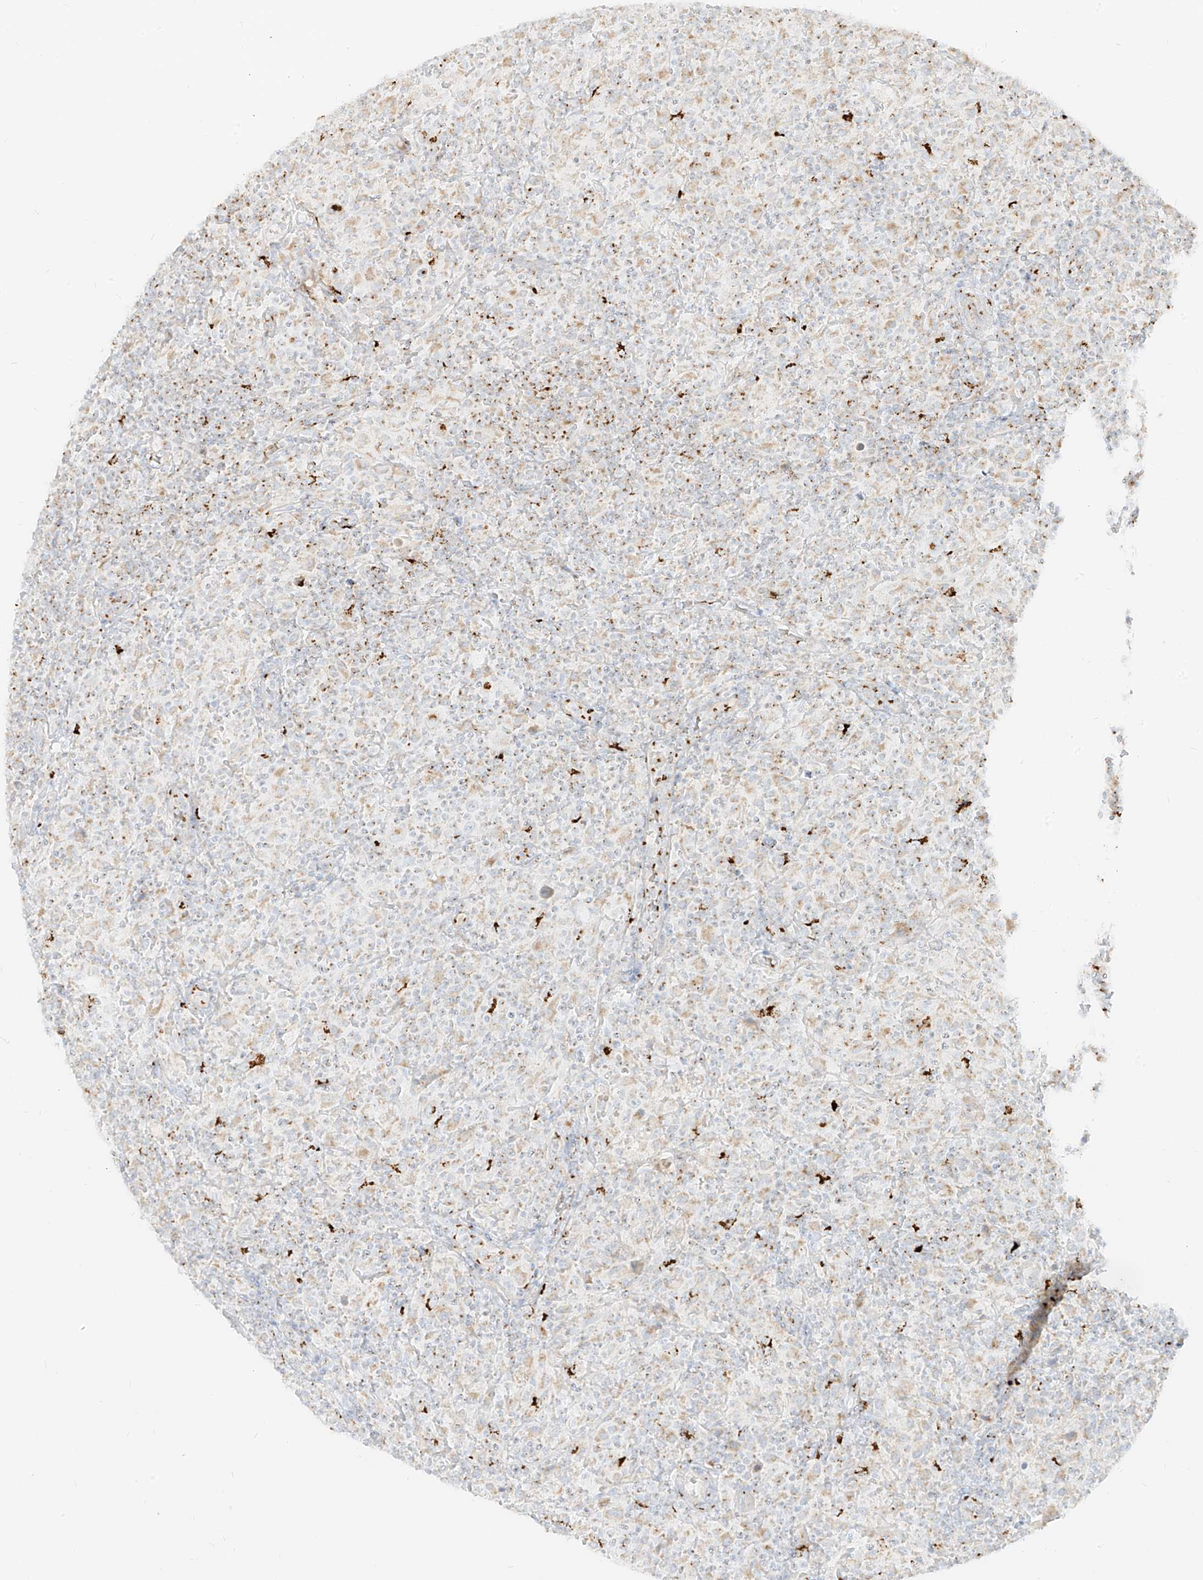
{"staining": {"intensity": "weak", "quantity": "<25%", "location": "cytoplasmic/membranous"}, "tissue": "lymphoma", "cell_type": "Tumor cells", "image_type": "cancer", "snomed": [{"axis": "morphology", "description": "Hodgkin's disease, NOS"}, {"axis": "topography", "description": "Lymph node"}], "caption": "Lymphoma stained for a protein using immunohistochemistry (IHC) shows no staining tumor cells.", "gene": "TMEM87B", "patient": {"sex": "male", "age": 70}}